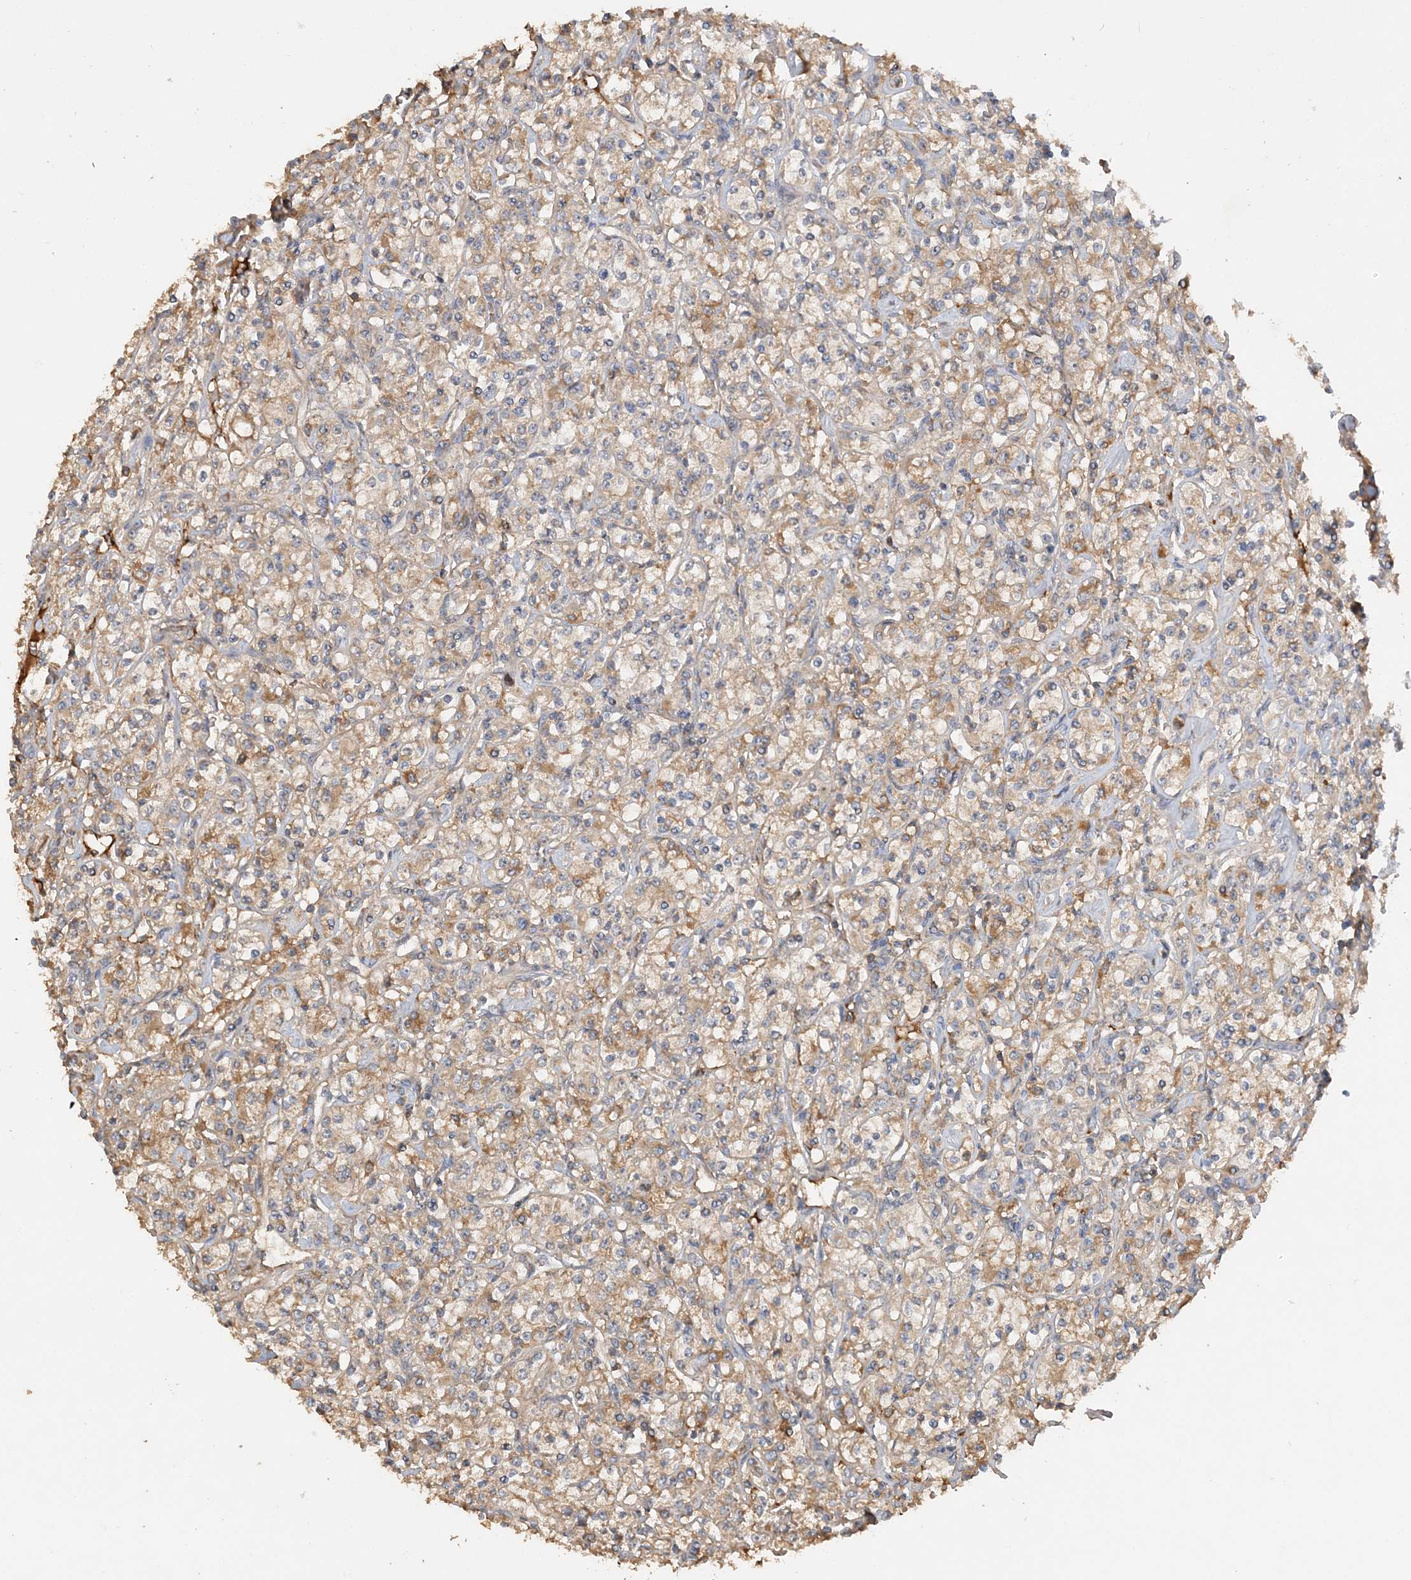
{"staining": {"intensity": "moderate", "quantity": ">75%", "location": "cytoplasmic/membranous"}, "tissue": "renal cancer", "cell_type": "Tumor cells", "image_type": "cancer", "snomed": [{"axis": "morphology", "description": "Adenocarcinoma, NOS"}, {"axis": "topography", "description": "Kidney"}], "caption": "Renal cancer (adenocarcinoma) stained with immunohistochemistry shows moderate cytoplasmic/membranous staining in about >75% of tumor cells.", "gene": "GRINA", "patient": {"sex": "male", "age": 77}}